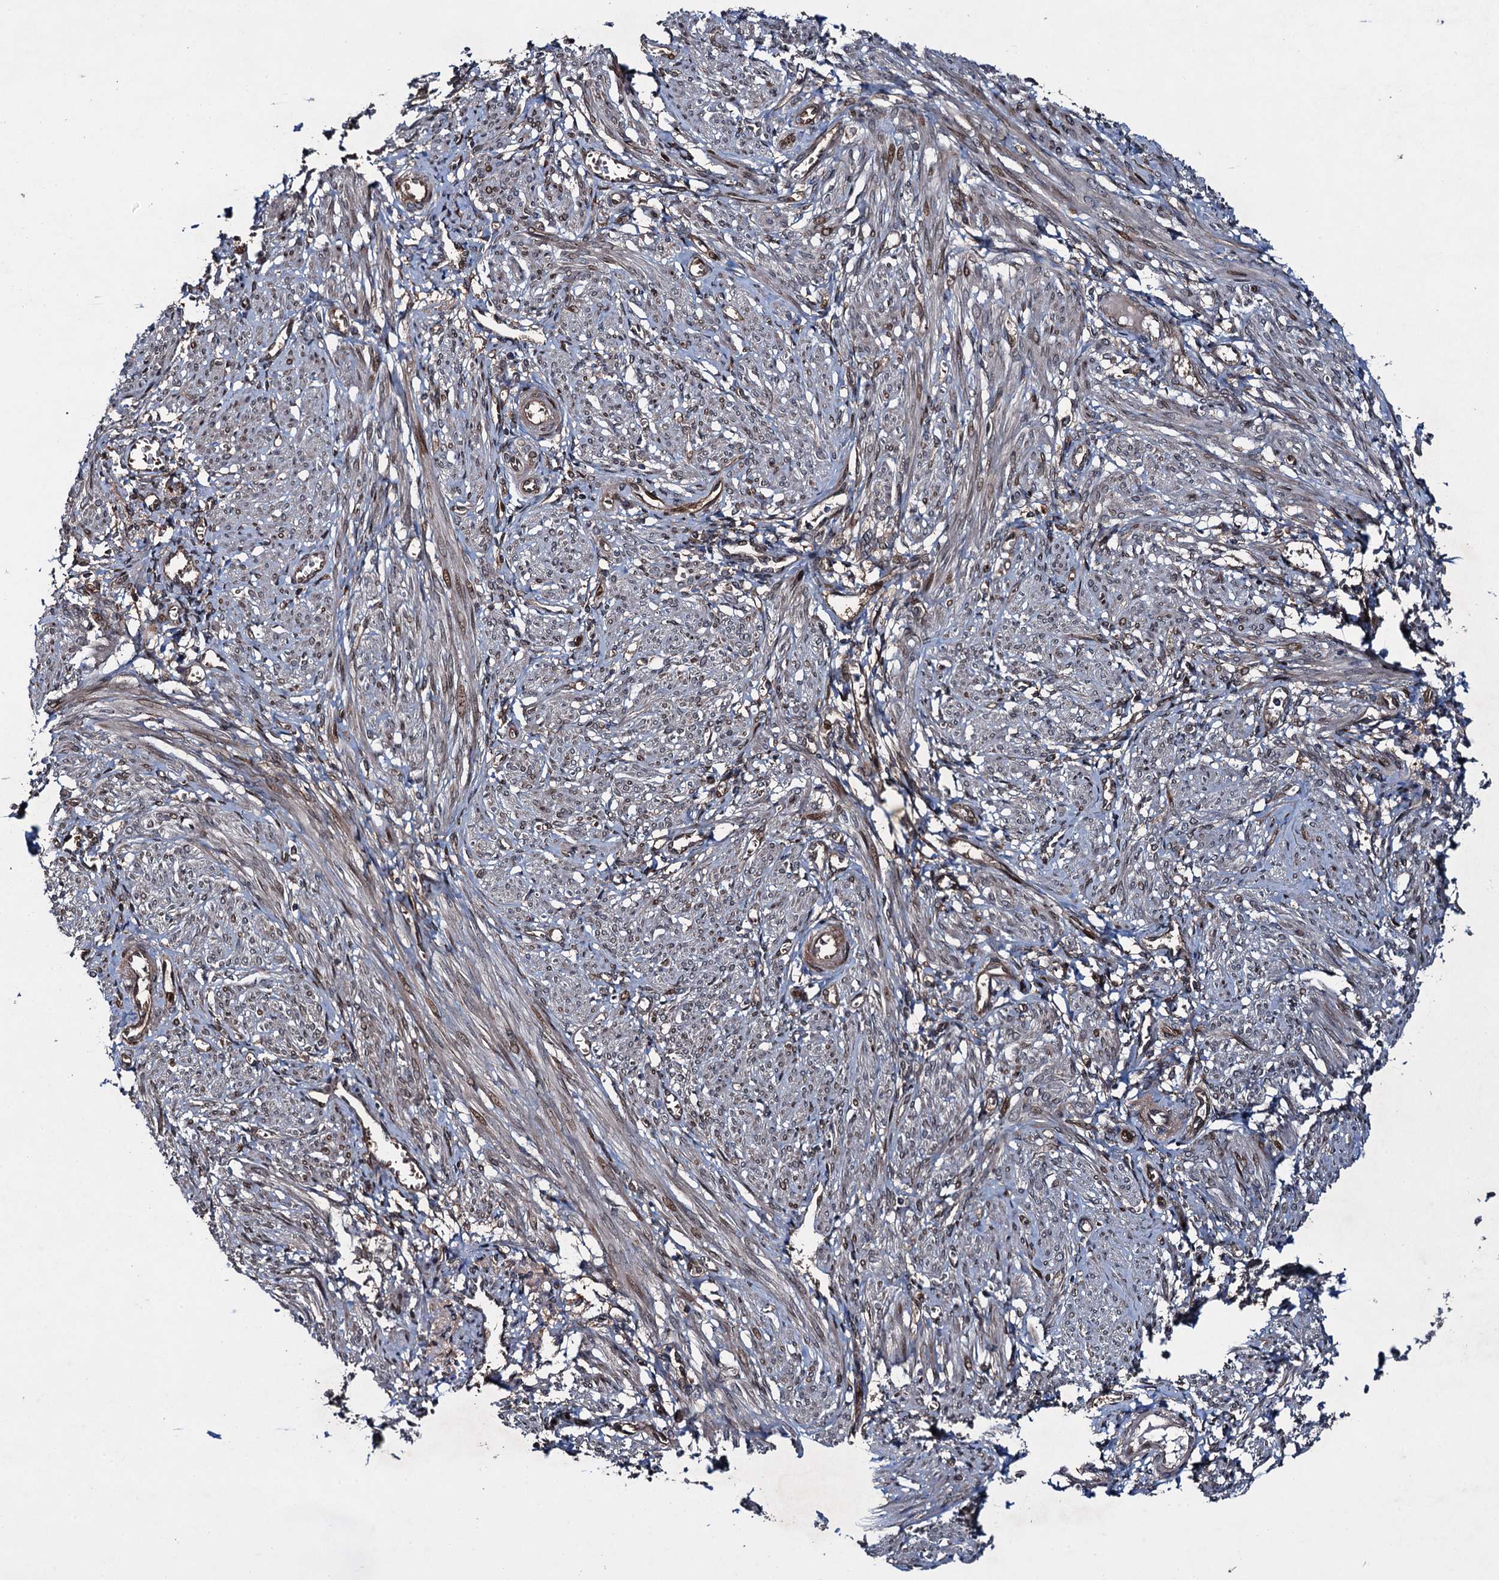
{"staining": {"intensity": "moderate", "quantity": ">75%", "location": "cytoplasmic/membranous,nuclear"}, "tissue": "smooth muscle", "cell_type": "Smooth muscle cells", "image_type": "normal", "snomed": [{"axis": "morphology", "description": "Normal tissue, NOS"}, {"axis": "topography", "description": "Smooth muscle"}], "caption": "DAB immunohistochemical staining of normal smooth muscle reveals moderate cytoplasmic/membranous,nuclear protein staining in approximately >75% of smooth muscle cells. (brown staining indicates protein expression, while blue staining denotes nuclei).", "gene": "RHOBTB1", "patient": {"sex": "female", "age": 39}}